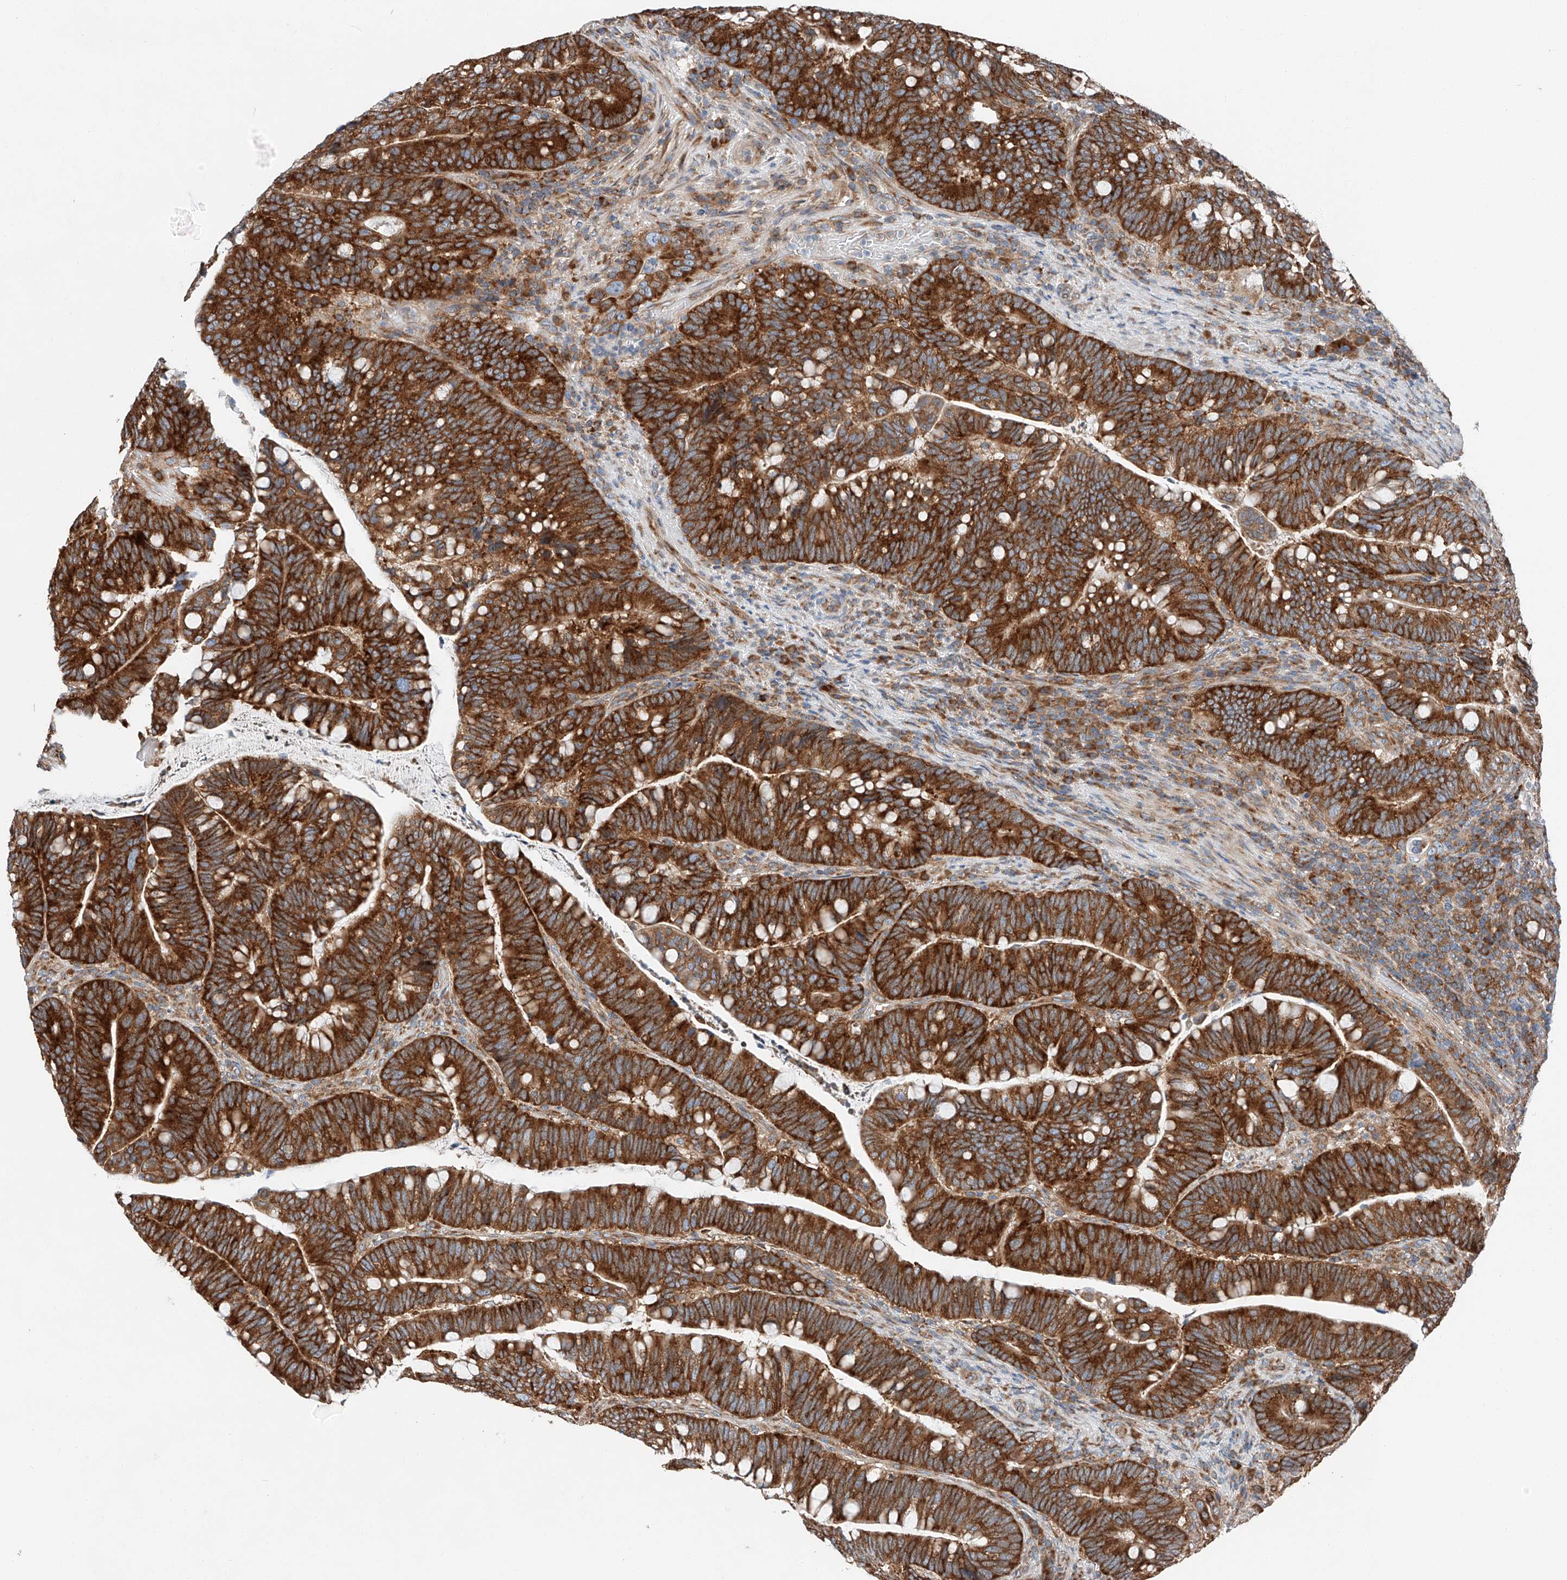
{"staining": {"intensity": "strong", "quantity": ">75%", "location": "cytoplasmic/membranous"}, "tissue": "colorectal cancer", "cell_type": "Tumor cells", "image_type": "cancer", "snomed": [{"axis": "morphology", "description": "Adenocarcinoma, NOS"}, {"axis": "topography", "description": "Colon"}], "caption": "Colorectal adenocarcinoma was stained to show a protein in brown. There is high levels of strong cytoplasmic/membranous staining in approximately >75% of tumor cells.", "gene": "ZC3H15", "patient": {"sex": "female", "age": 66}}